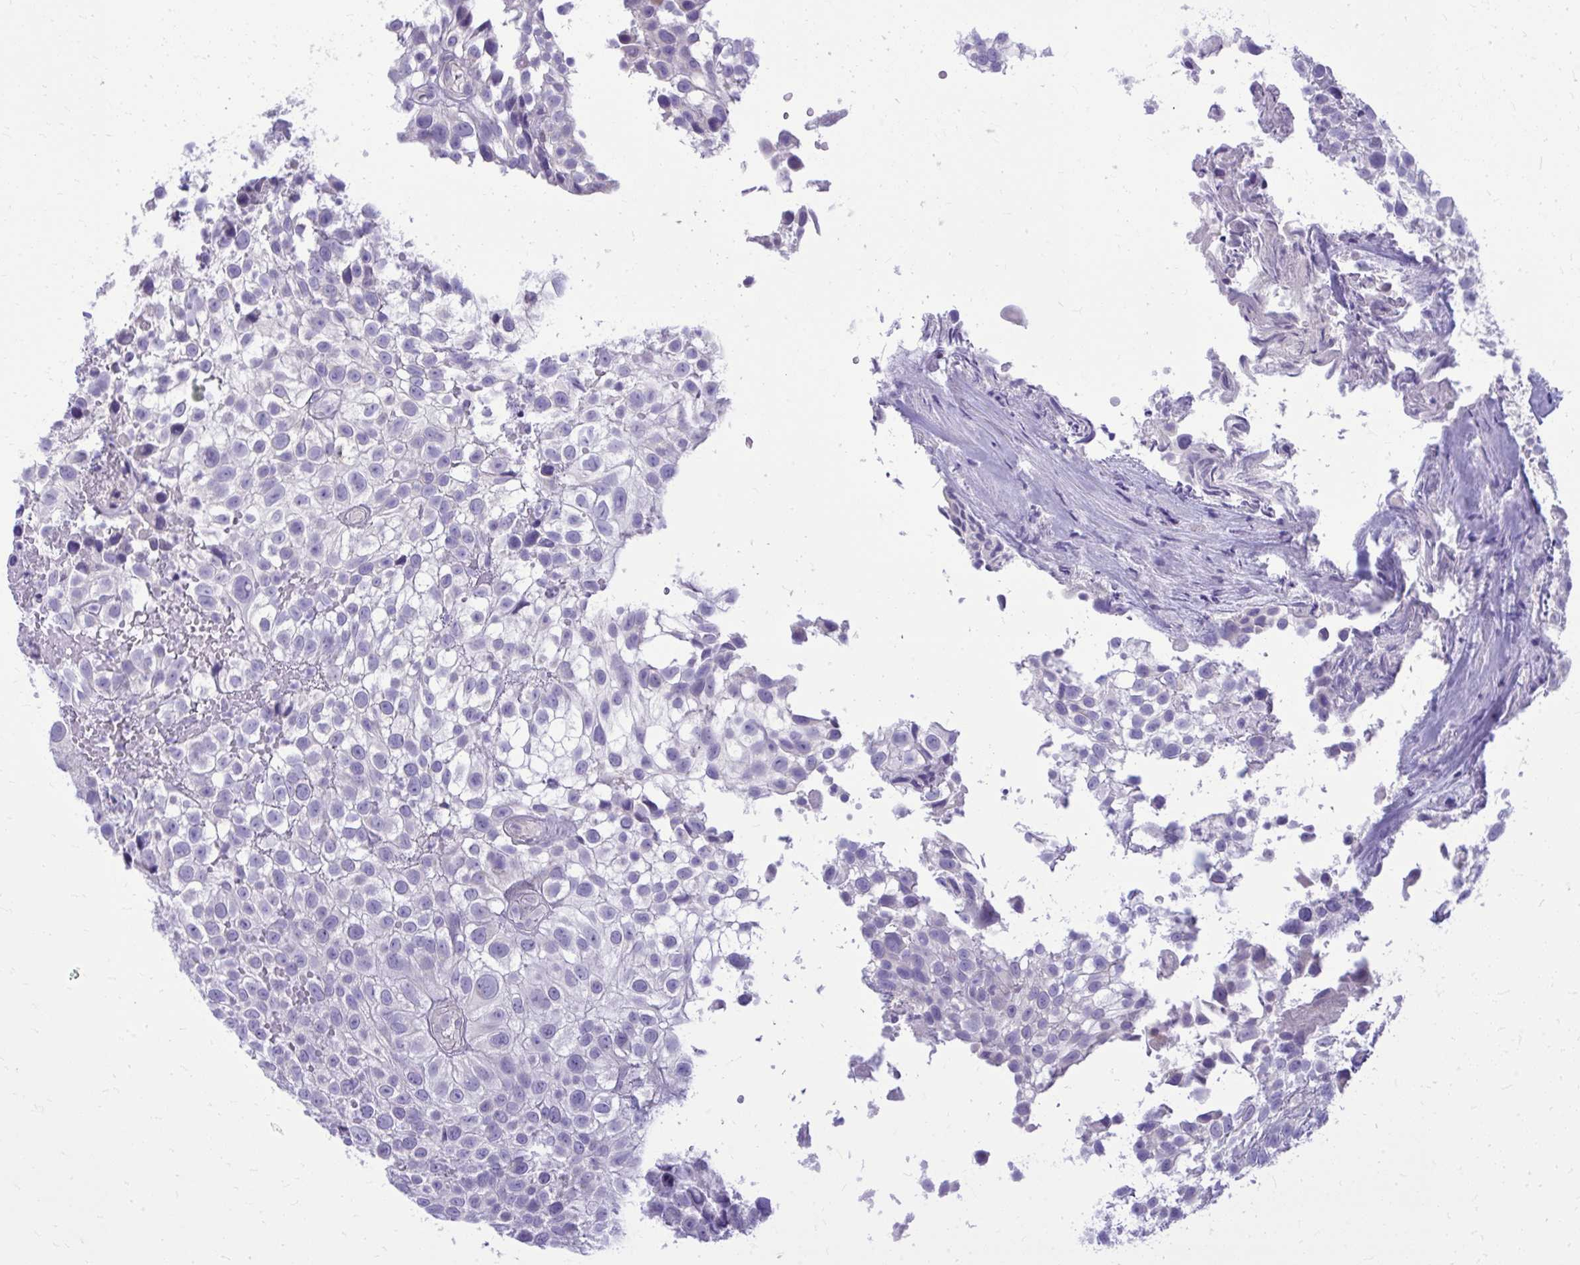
{"staining": {"intensity": "negative", "quantity": "none", "location": "none"}, "tissue": "urothelial cancer", "cell_type": "Tumor cells", "image_type": "cancer", "snomed": [{"axis": "morphology", "description": "Urothelial carcinoma, High grade"}, {"axis": "topography", "description": "Urinary bladder"}], "caption": "This is an immunohistochemistry image of human urothelial carcinoma (high-grade). There is no expression in tumor cells.", "gene": "NNMT", "patient": {"sex": "male", "age": 56}}